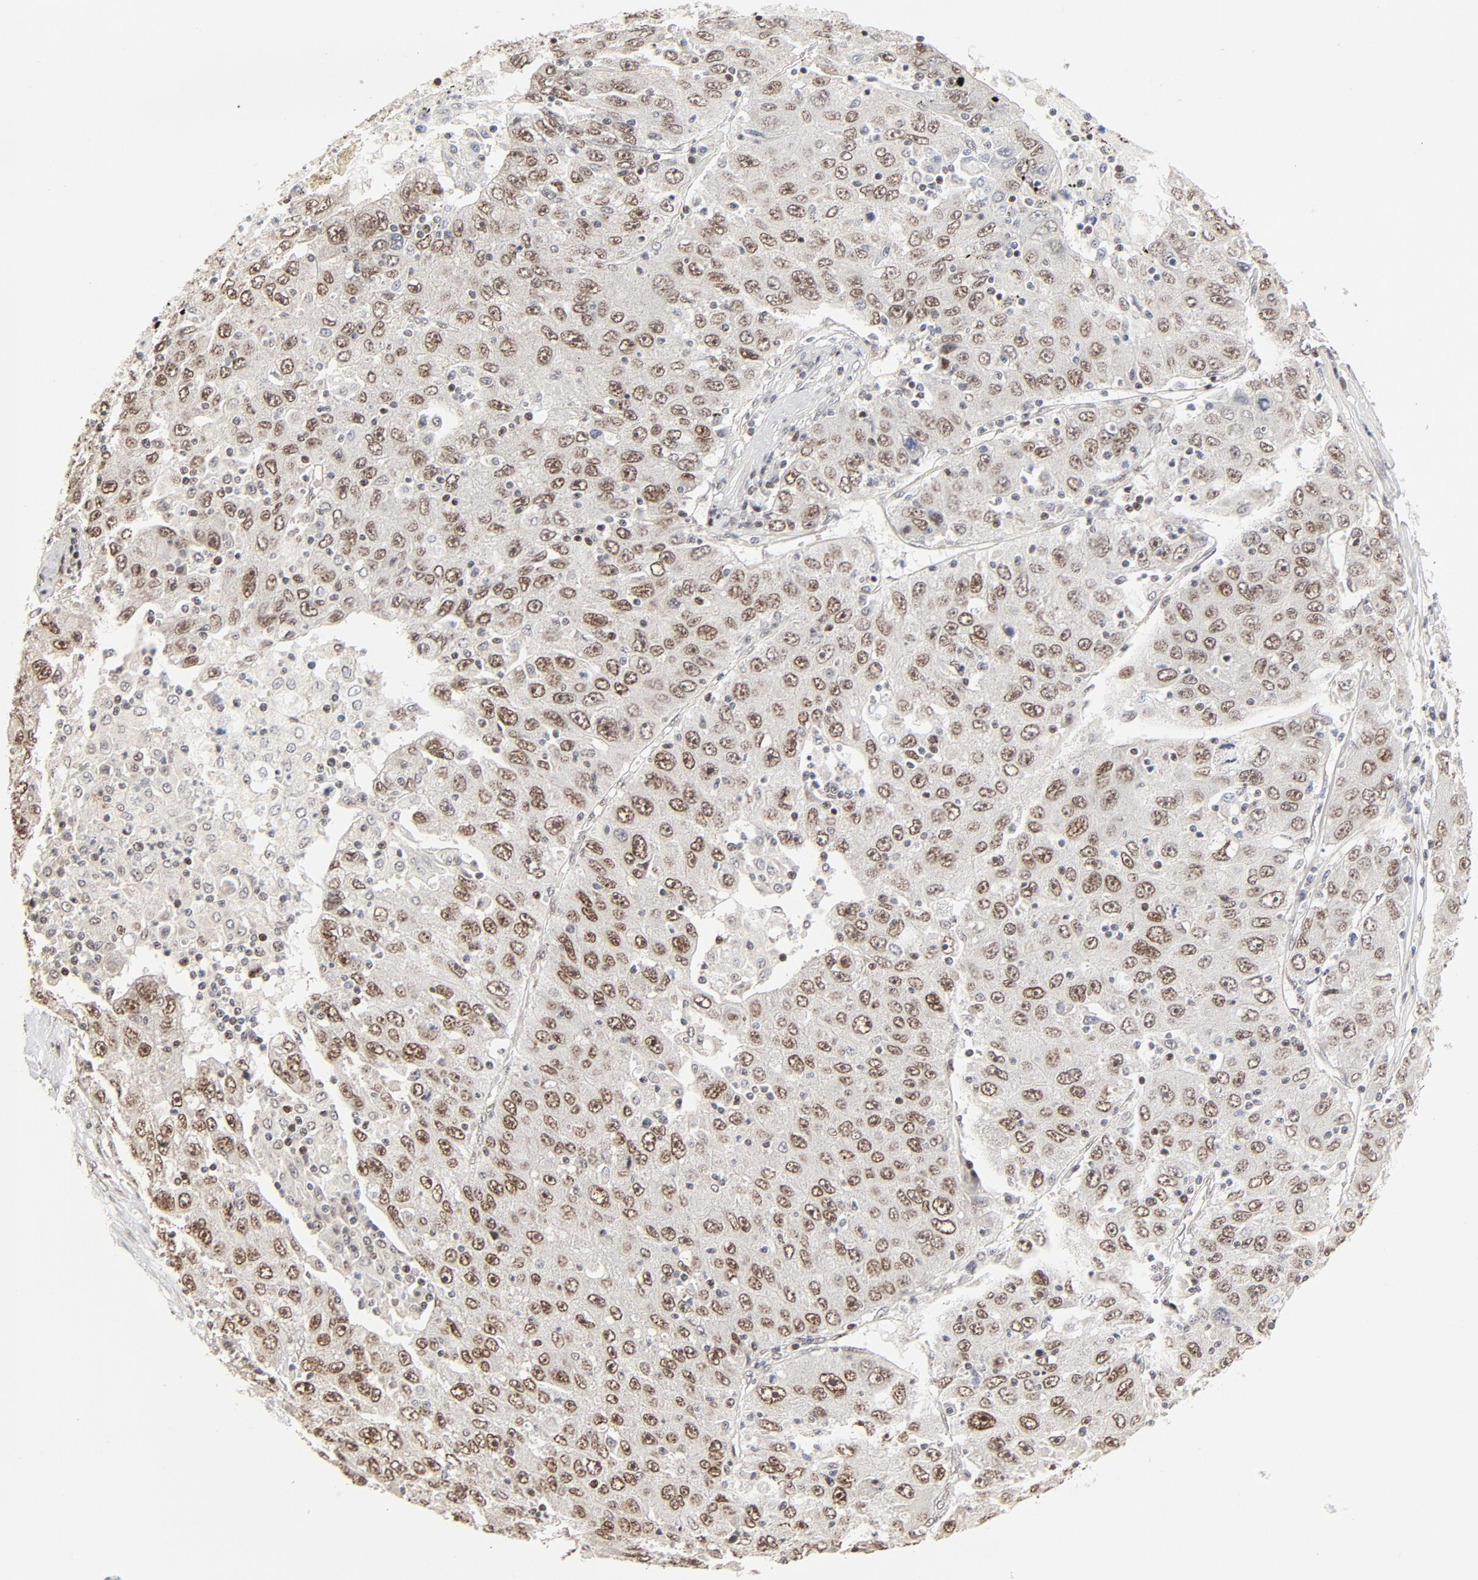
{"staining": {"intensity": "moderate", "quantity": "25%-75%", "location": "nuclear"}, "tissue": "liver cancer", "cell_type": "Tumor cells", "image_type": "cancer", "snomed": [{"axis": "morphology", "description": "Carcinoma, Hepatocellular, NOS"}, {"axis": "topography", "description": "Liver"}], "caption": "Liver hepatocellular carcinoma stained with a protein marker exhibits moderate staining in tumor cells.", "gene": "GTF2I", "patient": {"sex": "male", "age": 49}}